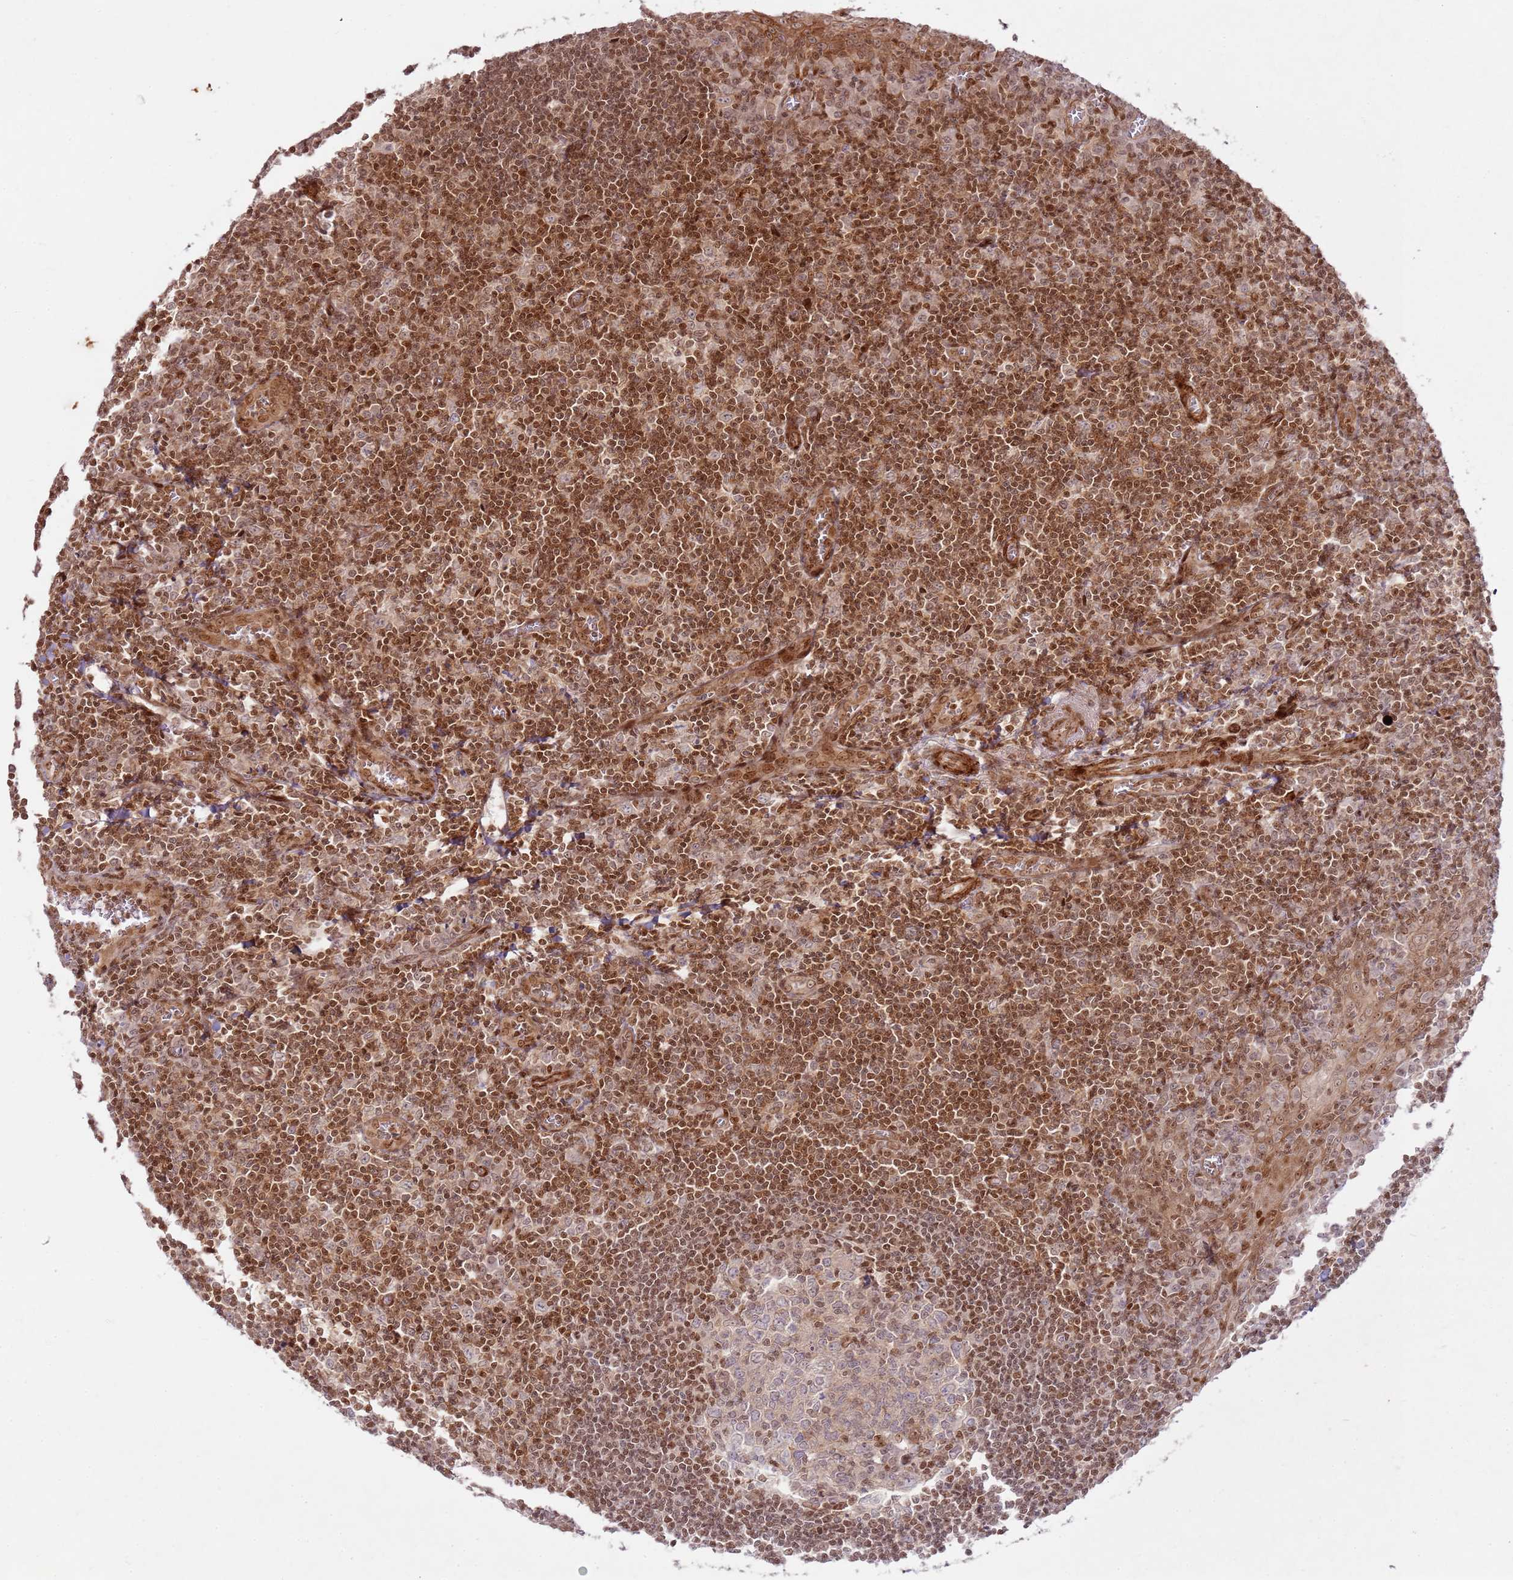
{"staining": {"intensity": "weak", "quantity": ">75%", "location": "cytoplasmic/membranous,nuclear"}, "tissue": "tonsil", "cell_type": "Germinal center cells", "image_type": "normal", "snomed": [{"axis": "morphology", "description": "Normal tissue, NOS"}, {"axis": "topography", "description": "Tonsil"}], "caption": "Weak cytoplasmic/membranous,nuclear expression for a protein is identified in approximately >75% of germinal center cells of normal tonsil using immunohistochemistry (IHC).", "gene": "KLHL36", "patient": {"sex": "male", "age": 27}}